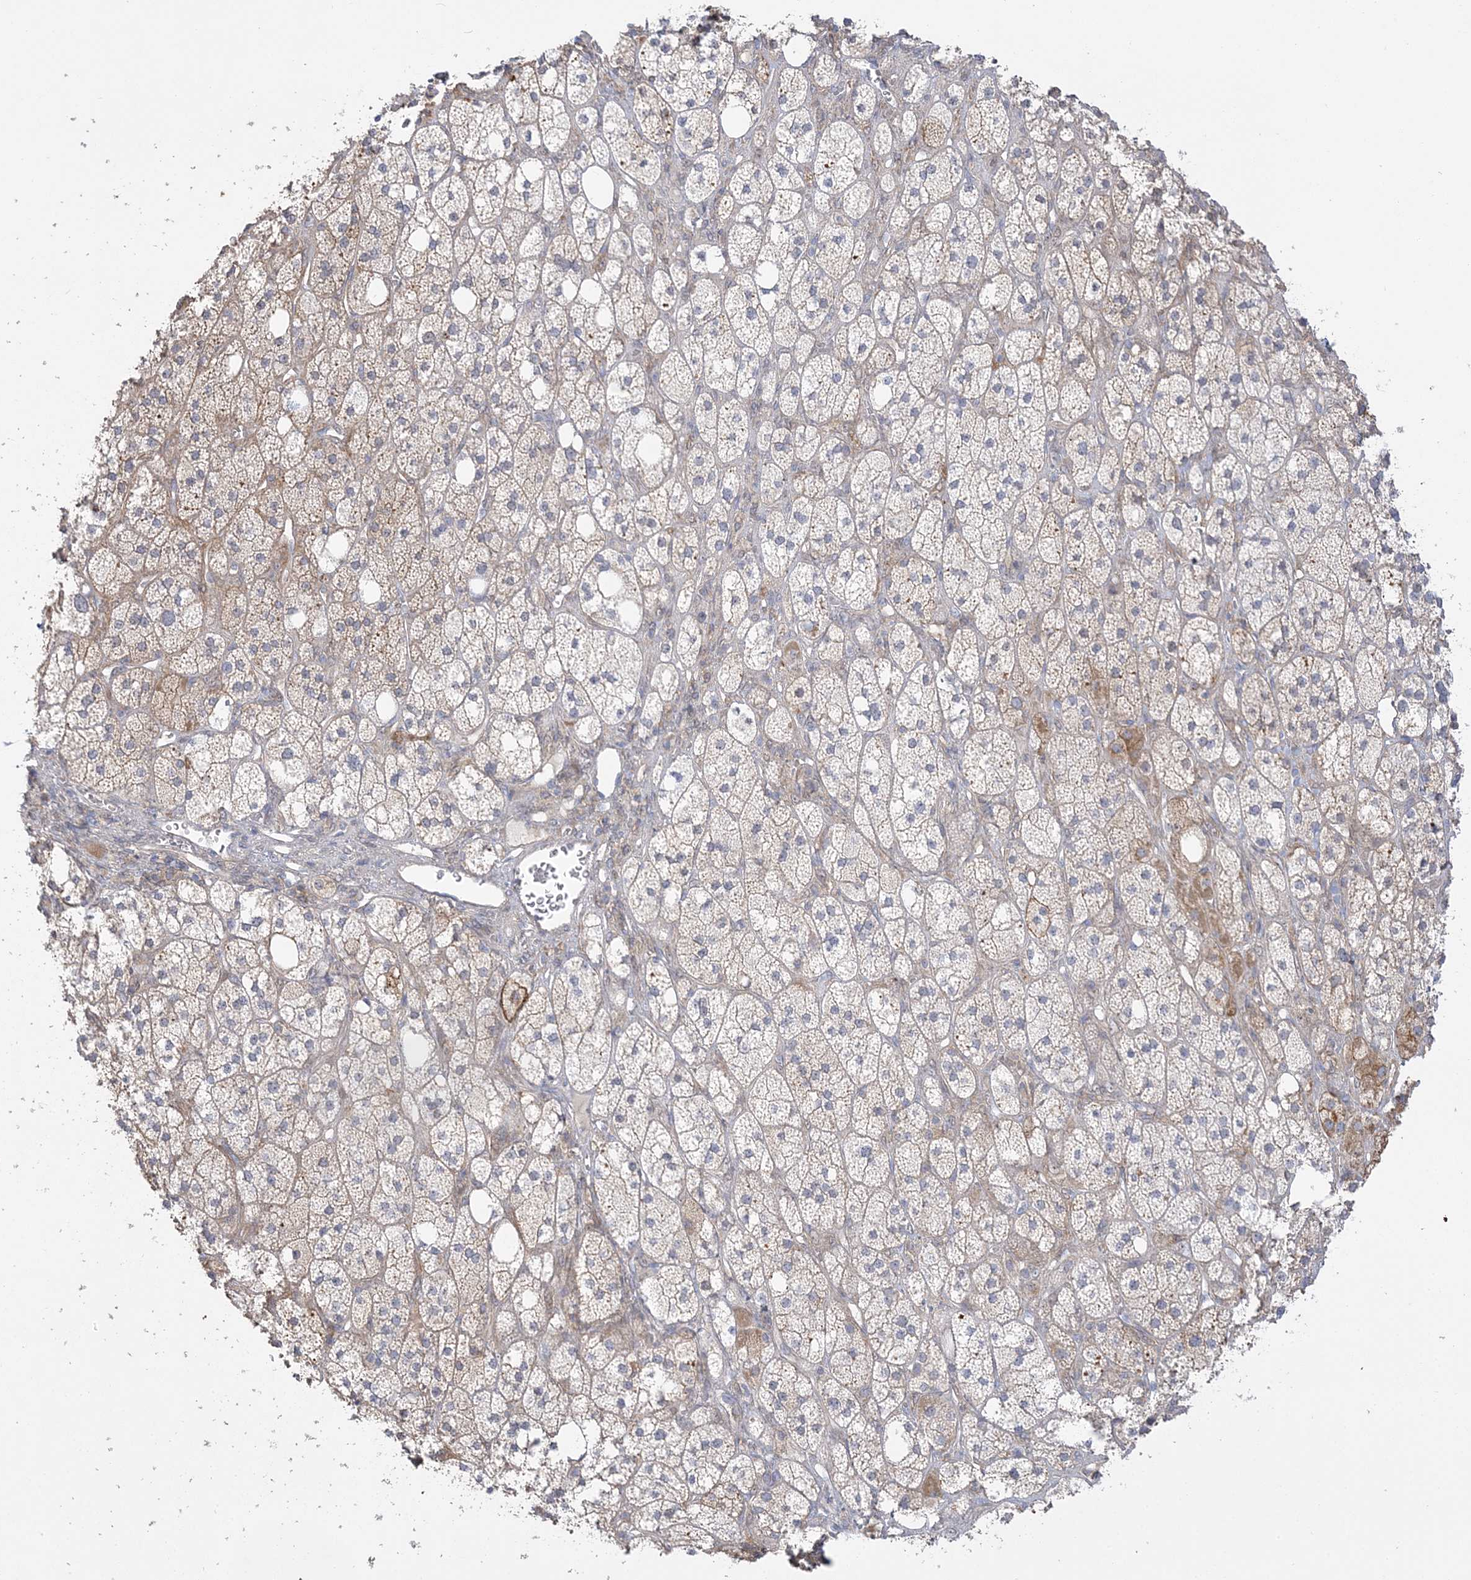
{"staining": {"intensity": "weak", "quantity": ">75%", "location": "cytoplasmic/membranous"}, "tissue": "adrenal gland", "cell_type": "Glandular cells", "image_type": "normal", "snomed": [{"axis": "morphology", "description": "Normal tissue, NOS"}, {"axis": "topography", "description": "Adrenal gland"}], "caption": "Immunohistochemical staining of benign human adrenal gland exhibits low levels of weak cytoplasmic/membranous expression in about >75% of glandular cells.", "gene": "HAAO", "patient": {"sex": "male", "age": 61}}